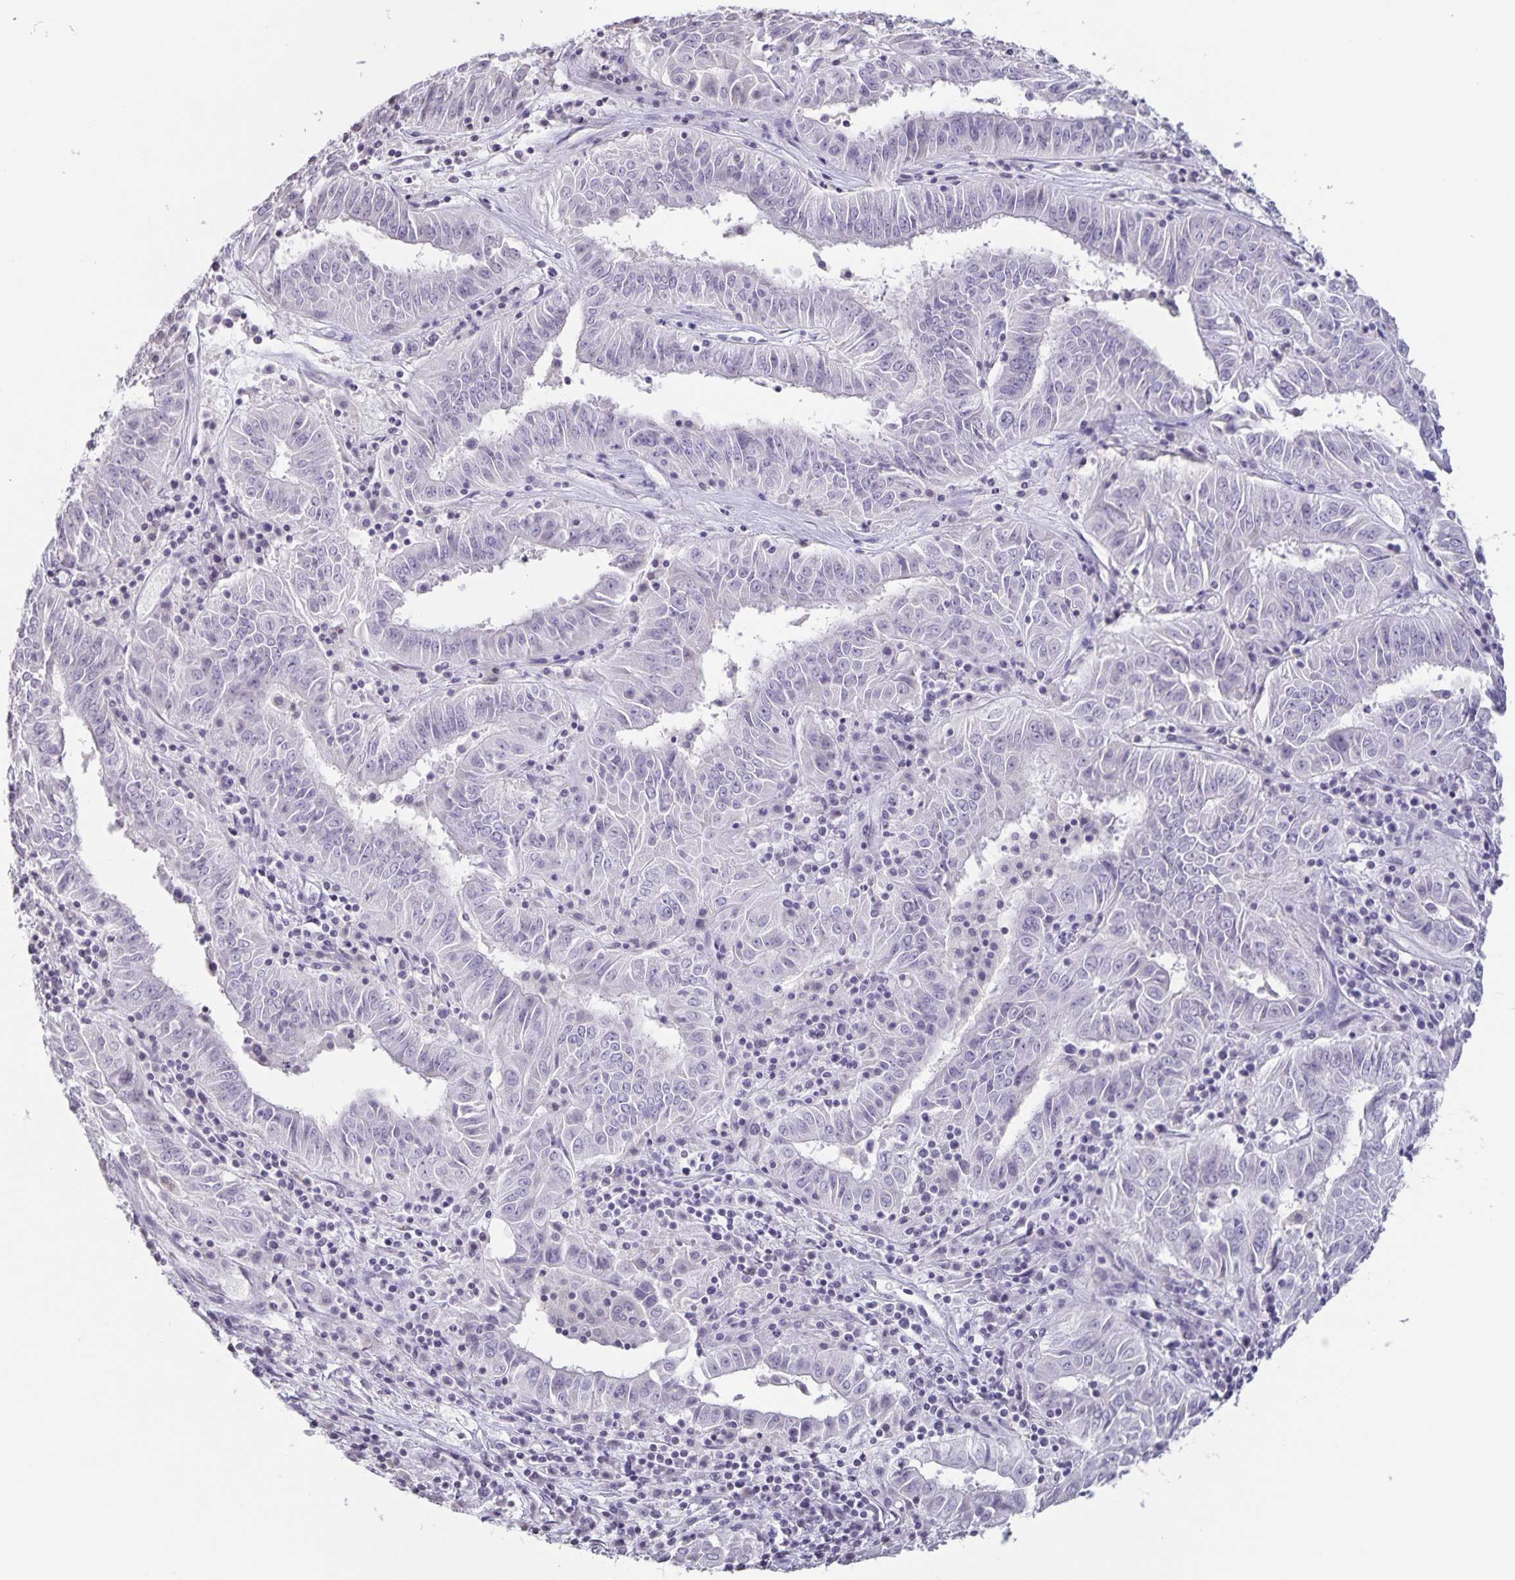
{"staining": {"intensity": "negative", "quantity": "none", "location": "none"}, "tissue": "pancreatic cancer", "cell_type": "Tumor cells", "image_type": "cancer", "snomed": [{"axis": "morphology", "description": "Adenocarcinoma, NOS"}, {"axis": "topography", "description": "Pancreas"}], "caption": "Immunohistochemistry photomicrograph of neoplastic tissue: adenocarcinoma (pancreatic) stained with DAB exhibits no significant protein positivity in tumor cells. (DAB immunohistochemistry with hematoxylin counter stain).", "gene": "AQP4", "patient": {"sex": "male", "age": 63}}